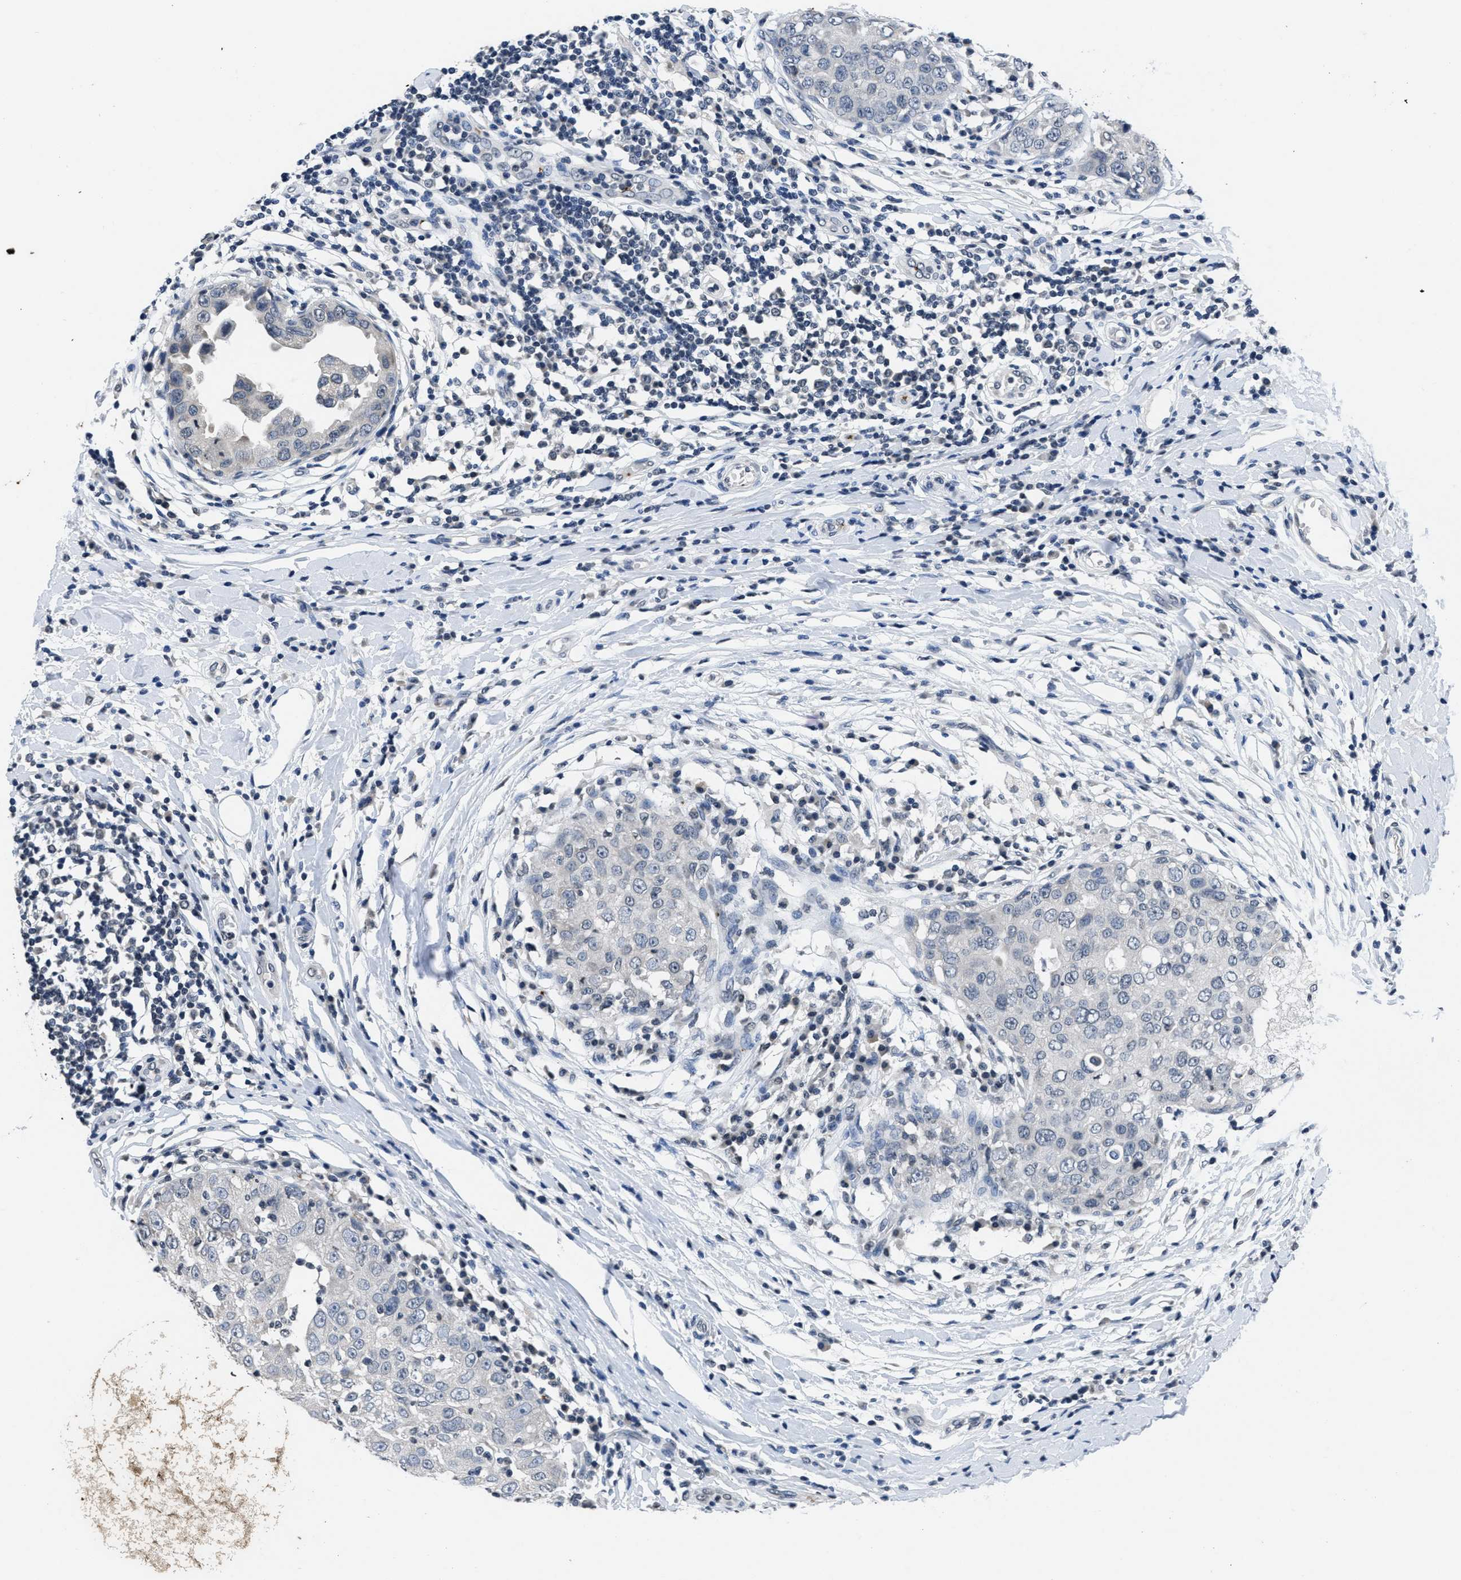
{"staining": {"intensity": "negative", "quantity": "none", "location": "none"}, "tissue": "breast cancer", "cell_type": "Tumor cells", "image_type": "cancer", "snomed": [{"axis": "morphology", "description": "Duct carcinoma"}, {"axis": "topography", "description": "Breast"}], "caption": "Micrograph shows no significant protein positivity in tumor cells of breast cancer (infiltrating ductal carcinoma).", "gene": "ITGA2B", "patient": {"sex": "female", "age": 27}}